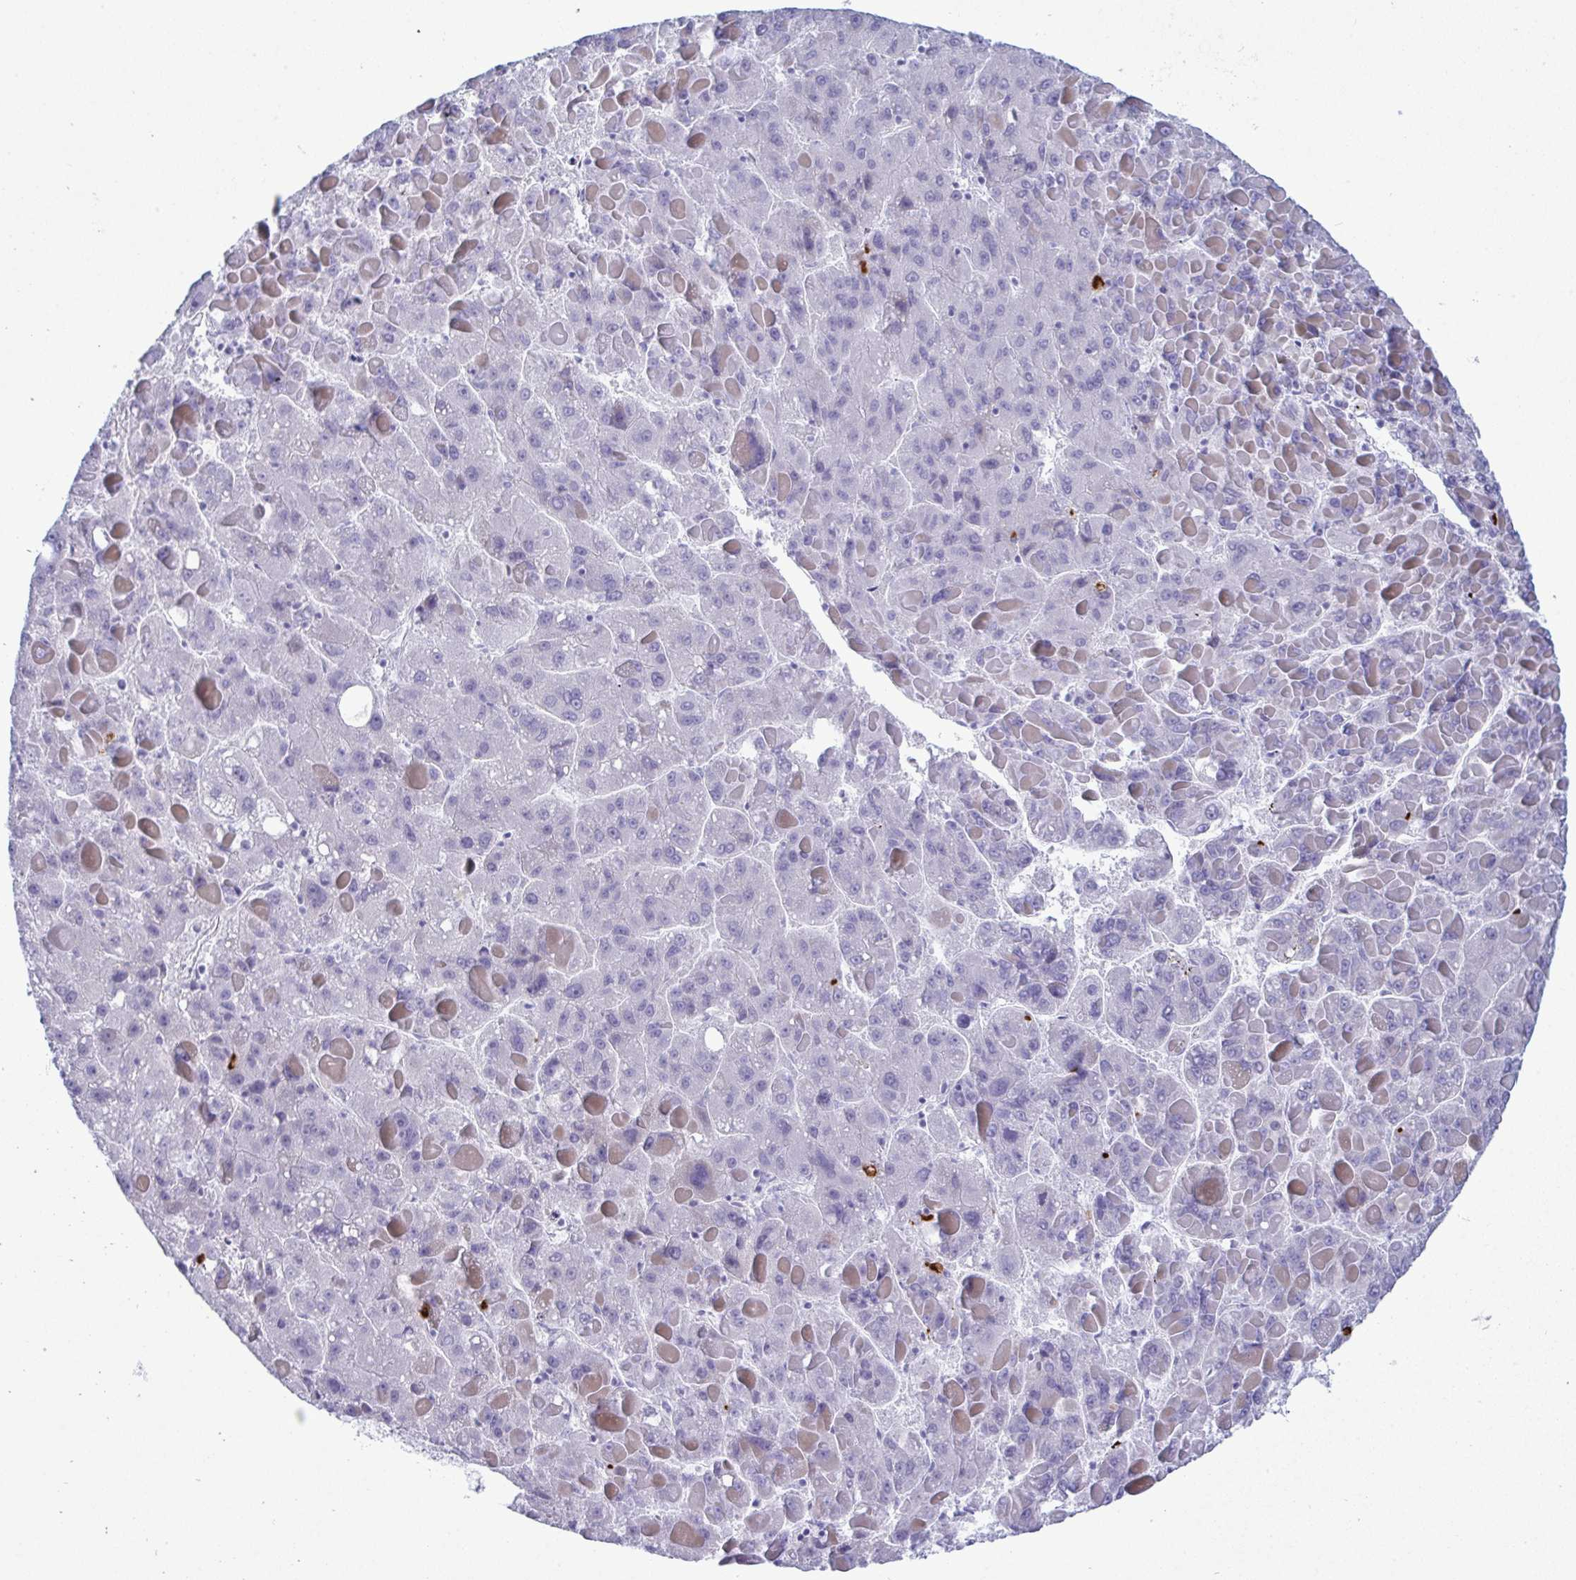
{"staining": {"intensity": "negative", "quantity": "none", "location": "none"}, "tissue": "liver cancer", "cell_type": "Tumor cells", "image_type": "cancer", "snomed": [{"axis": "morphology", "description": "Carcinoma, Hepatocellular, NOS"}, {"axis": "topography", "description": "Liver"}], "caption": "Hepatocellular carcinoma (liver) was stained to show a protein in brown. There is no significant staining in tumor cells.", "gene": "ZNF684", "patient": {"sex": "female", "age": 82}}